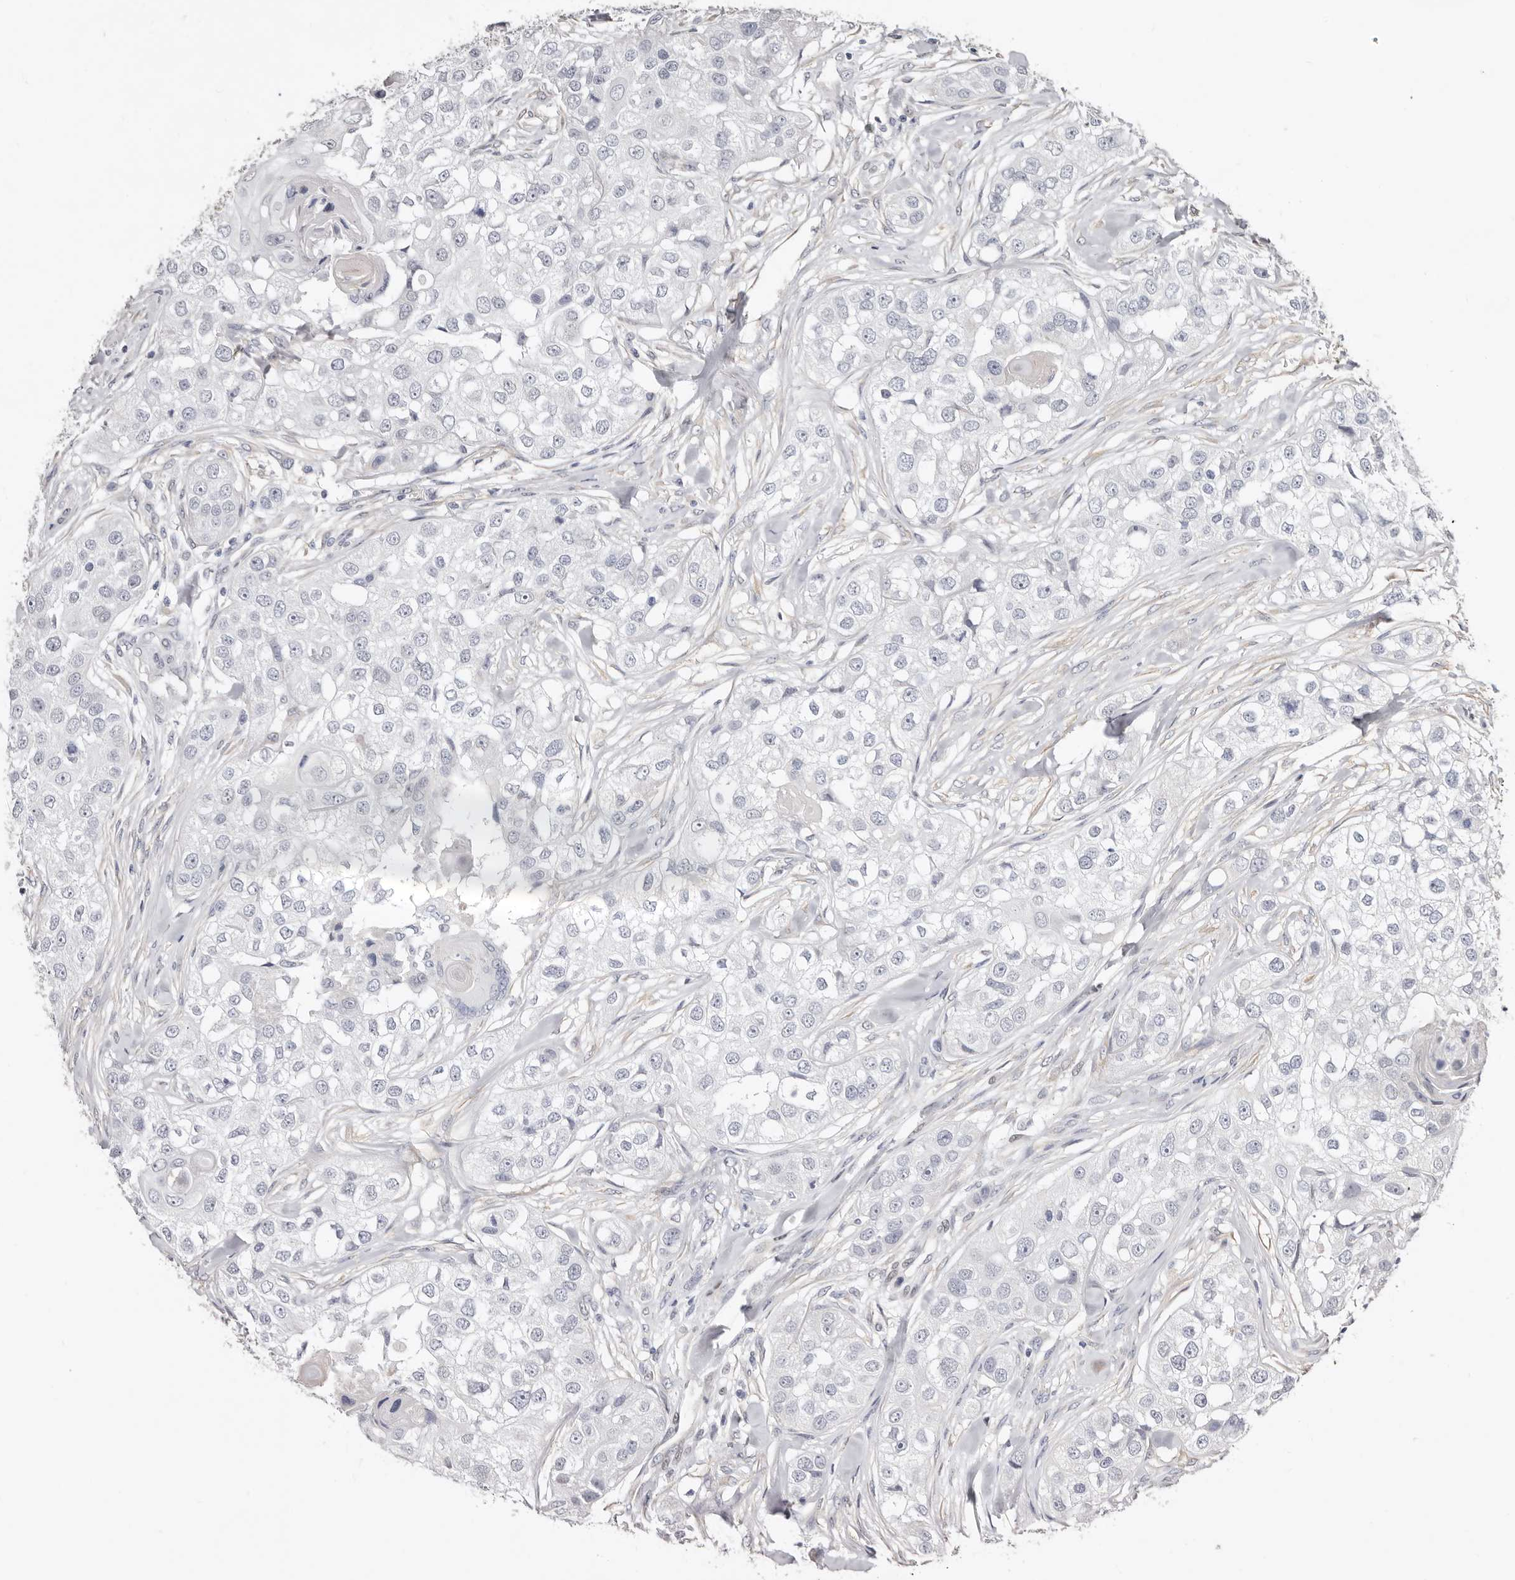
{"staining": {"intensity": "negative", "quantity": "none", "location": "none"}, "tissue": "head and neck cancer", "cell_type": "Tumor cells", "image_type": "cancer", "snomed": [{"axis": "morphology", "description": "Normal tissue, NOS"}, {"axis": "morphology", "description": "Squamous cell carcinoma, NOS"}, {"axis": "topography", "description": "Skeletal muscle"}, {"axis": "topography", "description": "Head-Neck"}], "caption": "Immunohistochemistry (IHC) of human head and neck squamous cell carcinoma reveals no staining in tumor cells.", "gene": "KHDRBS2", "patient": {"sex": "male", "age": 51}}